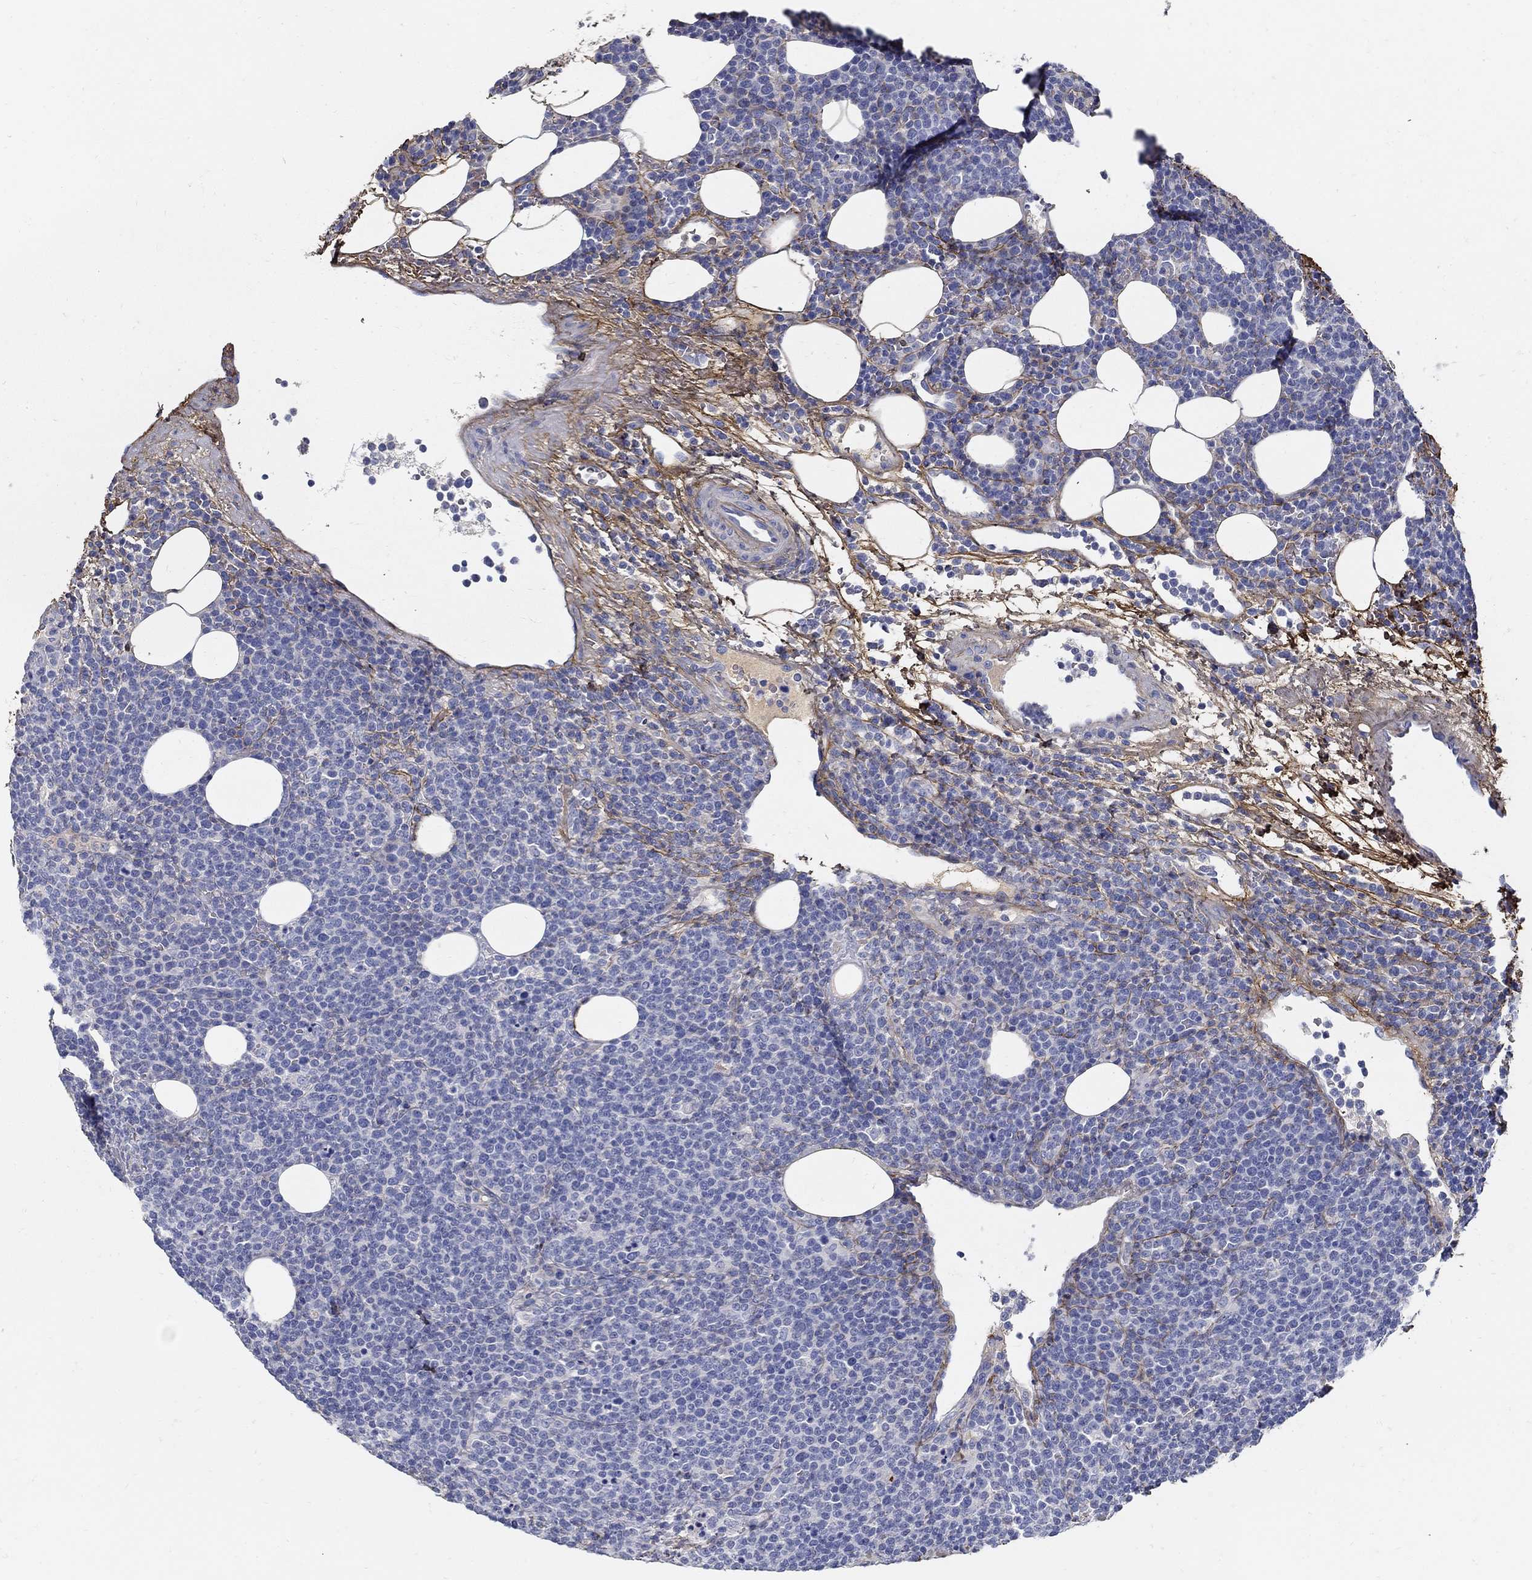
{"staining": {"intensity": "negative", "quantity": "none", "location": "none"}, "tissue": "lymphoma", "cell_type": "Tumor cells", "image_type": "cancer", "snomed": [{"axis": "morphology", "description": "Malignant lymphoma, non-Hodgkin's type, High grade"}, {"axis": "topography", "description": "Lymph node"}], "caption": "IHC histopathology image of neoplastic tissue: human high-grade malignant lymphoma, non-Hodgkin's type stained with DAB exhibits no significant protein staining in tumor cells.", "gene": "TGFBI", "patient": {"sex": "male", "age": 61}}